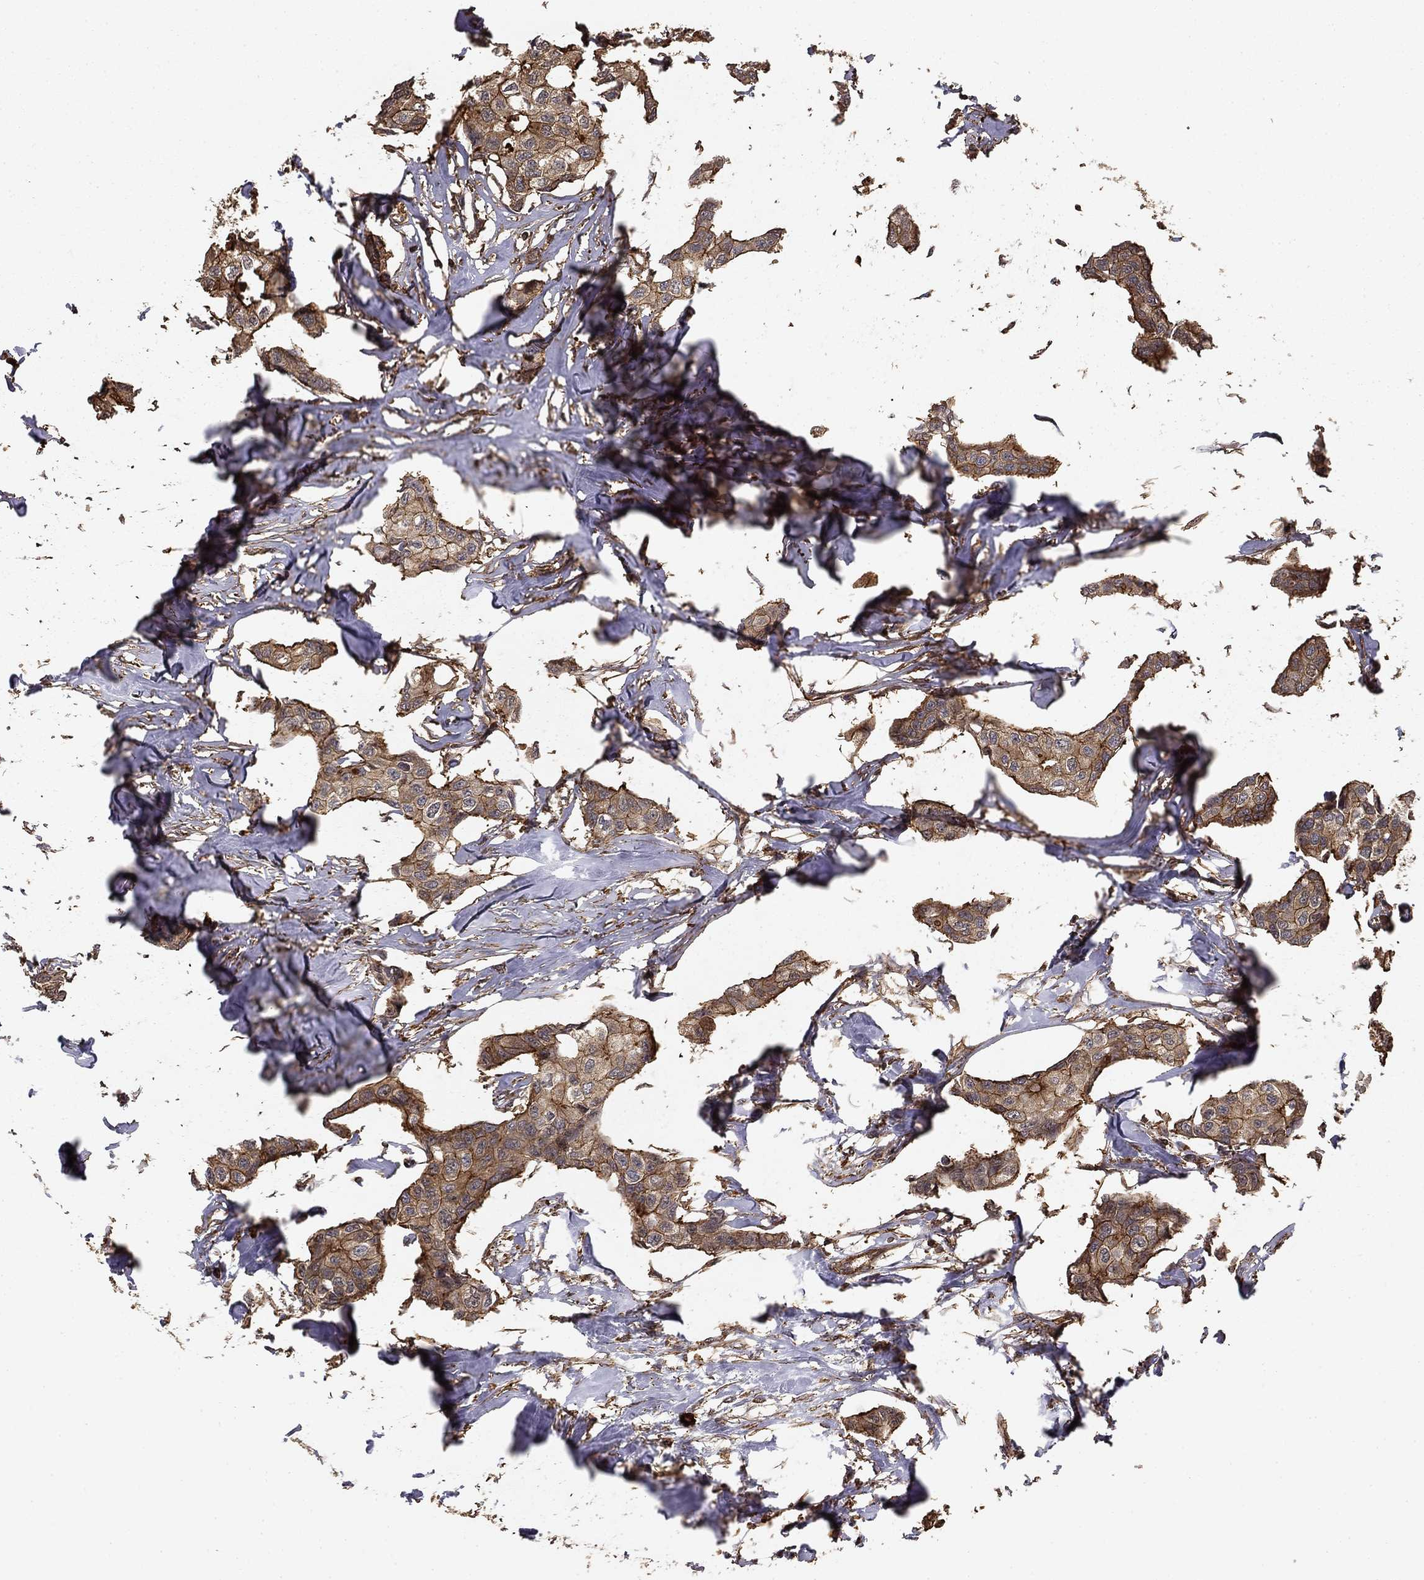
{"staining": {"intensity": "moderate", "quantity": "25%-75%", "location": "cytoplasmic/membranous"}, "tissue": "breast cancer", "cell_type": "Tumor cells", "image_type": "cancer", "snomed": [{"axis": "morphology", "description": "Duct carcinoma"}, {"axis": "topography", "description": "Breast"}], "caption": "Immunohistochemistry micrograph of neoplastic tissue: breast cancer (intraductal carcinoma) stained using immunohistochemistry (IHC) demonstrates medium levels of moderate protein expression localized specifically in the cytoplasmic/membranous of tumor cells, appearing as a cytoplasmic/membranous brown color.", "gene": "HABP4", "patient": {"sex": "female", "age": 80}}